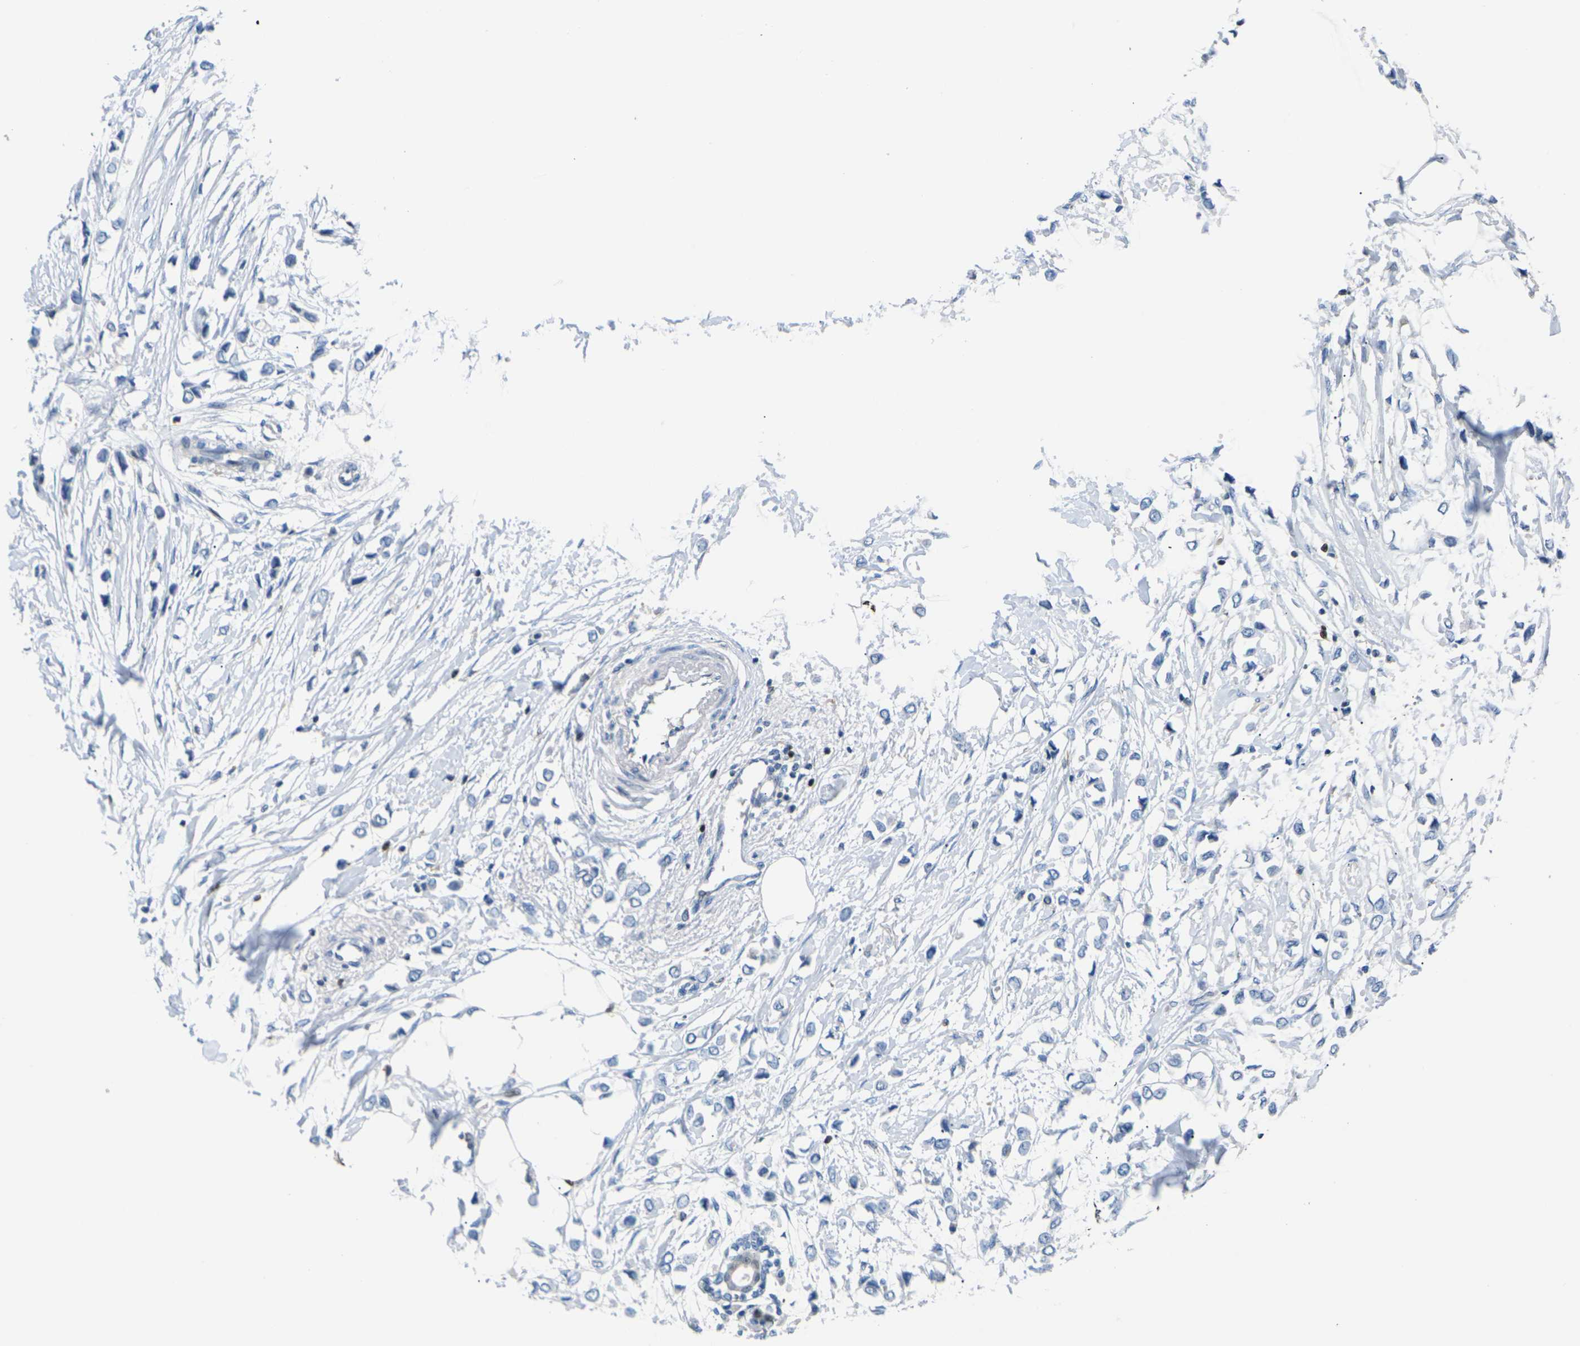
{"staining": {"intensity": "moderate", "quantity": "<25%", "location": "nuclear"}, "tissue": "breast cancer", "cell_type": "Tumor cells", "image_type": "cancer", "snomed": [{"axis": "morphology", "description": "Lobular carcinoma"}, {"axis": "topography", "description": "Breast"}], "caption": "High-magnification brightfield microscopy of breast cancer (lobular carcinoma) stained with DAB (3,3'-diaminobenzidine) (brown) and counterstained with hematoxylin (blue). tumor cells exhibit moderate nuclear staining is identified in approximately<25% of cells.", "gene": "RPS6KA3", "patient": {"sex": "female", "age": 51}}